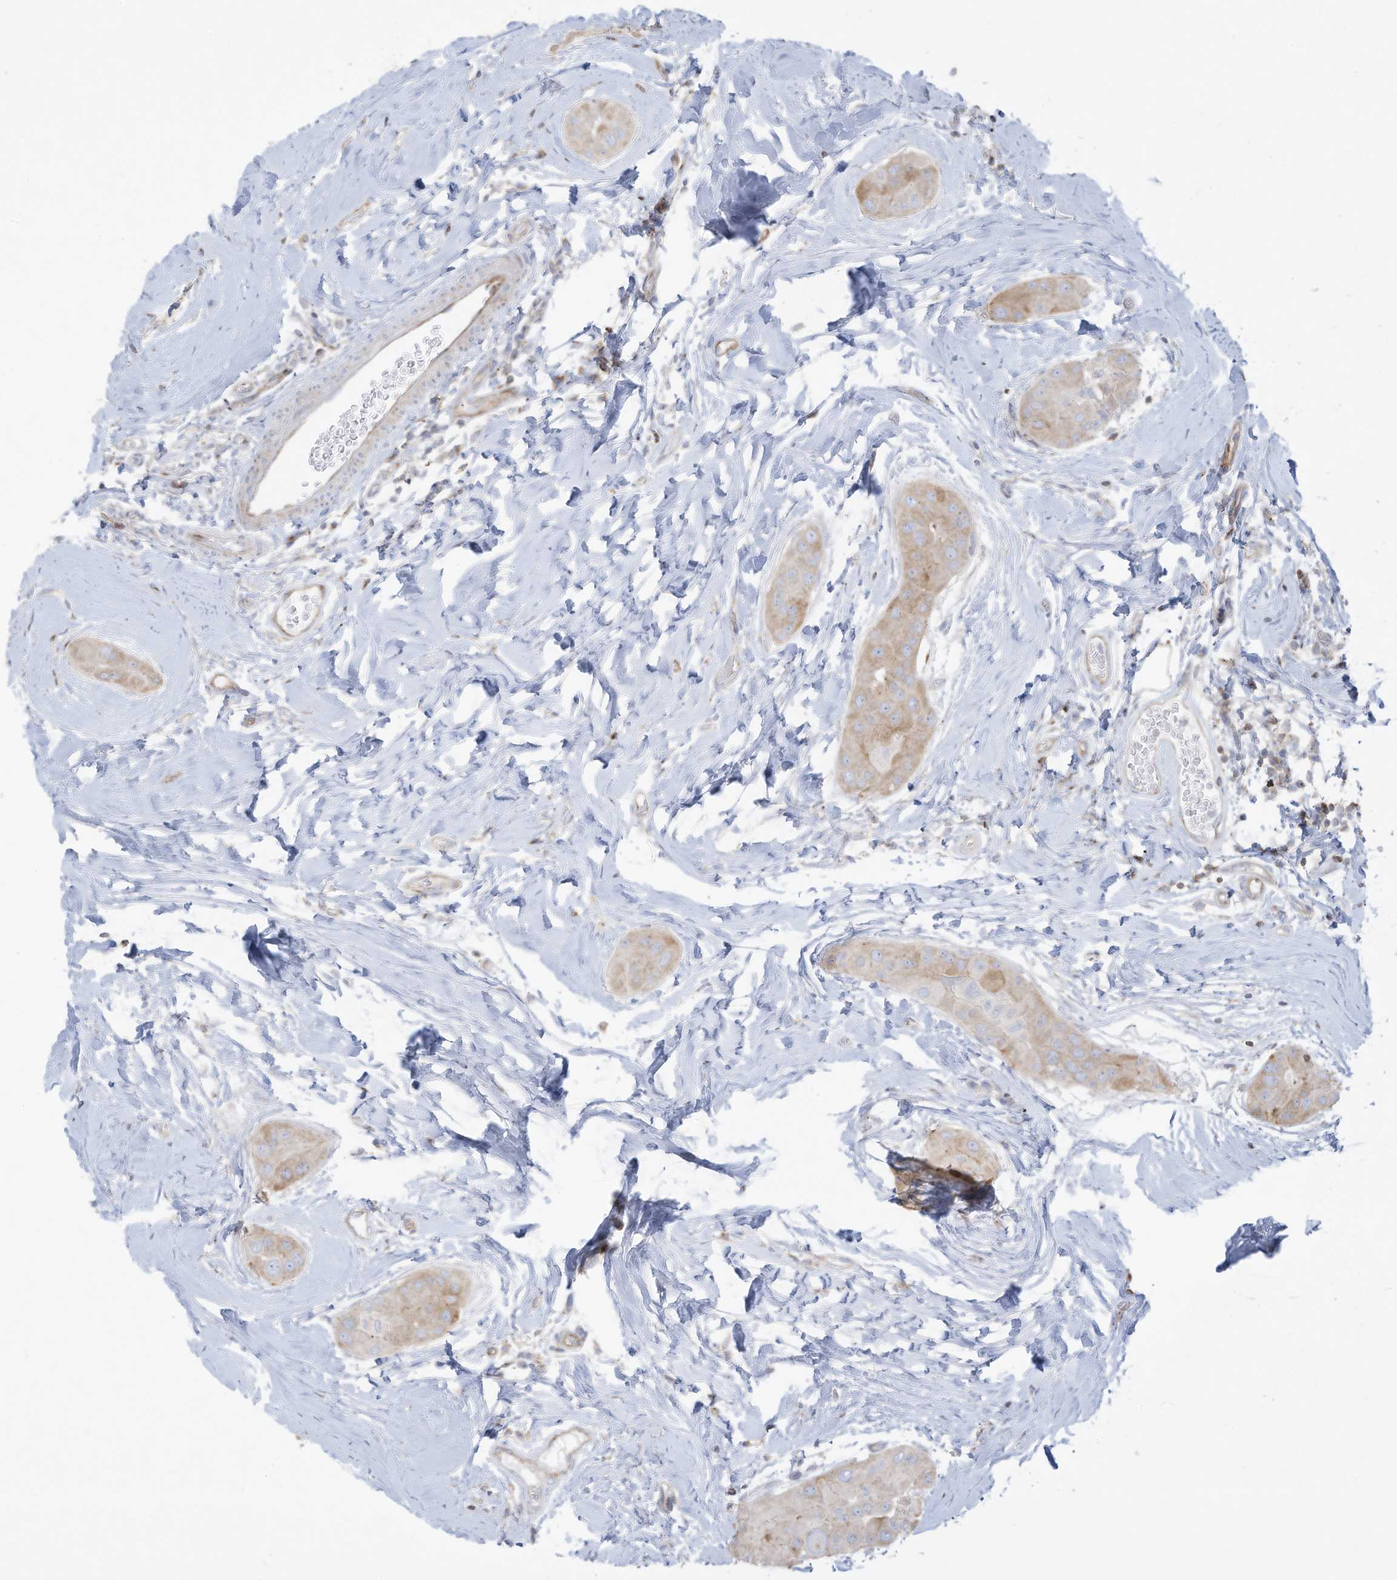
{"staining": {"intensity": "weak", "quantity": "25%-75%", "location": "cytoplasmic/membranous"}, "tissue": "thyroid cancer", "cell_type": "Tumor cells", "image_type": "cancer", "snomed": [{"axis": "morphology", "description": "Papillary adenocarcinoma, NOS"}, {"axis": "topography", "description": "Thyroid gland"}], "caption": "Thyroid cancer was stained to show a protein in brown. There is low levels of weak cytoplasmic/membranous staining in about 25%-75% of tumor cells. (IHC, brightfield microscopy, high magnification).", "gene": "THNSL2", "patient": {"sex": "male", "age": 33}}